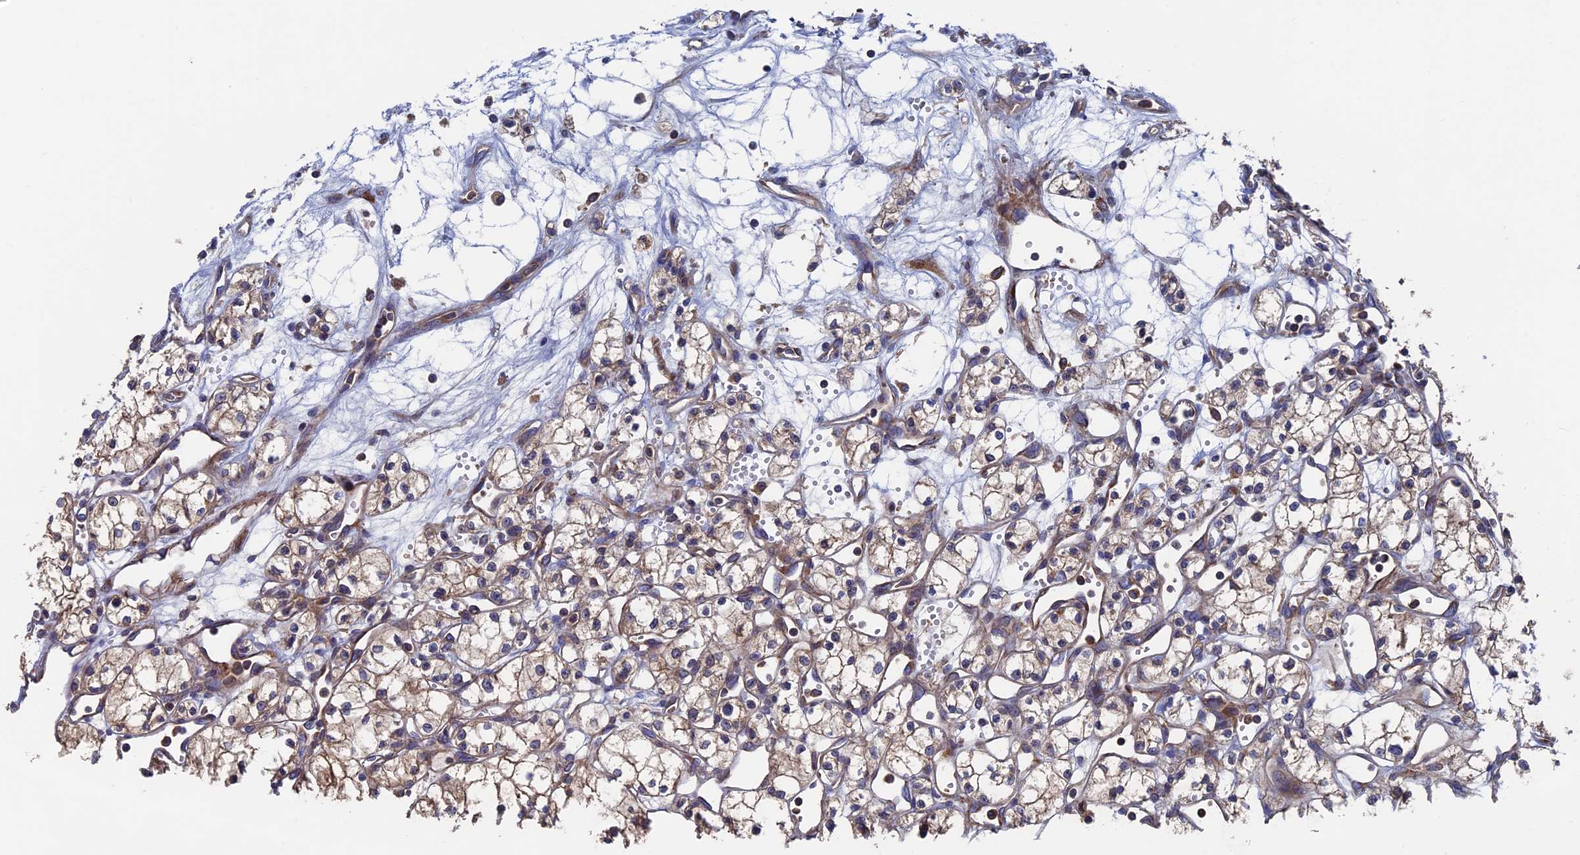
{"staining": {"intensity": "weak", "quantity": "25%-75%", "location": "cytoplasmic/membranous"}, "tissue": "renal cancer", "cell_type": "Tumor cells", "image_type": "cancer", "snomed": [{"axis": "morphology", "description": "Adenocarcinoma, NOS"}, {"axis": "topography", "description": "Kidney"}], "caption": "IHC histopathology image of adenocarcinoma (renal) stained for a protein (brown), which shows low levels of weak cytoplasmic/membranous positivity in approximately 25%-75% of tumor cells.", "gene": "DNAJC3", "patient": {"sex": "male", "age": 59}}